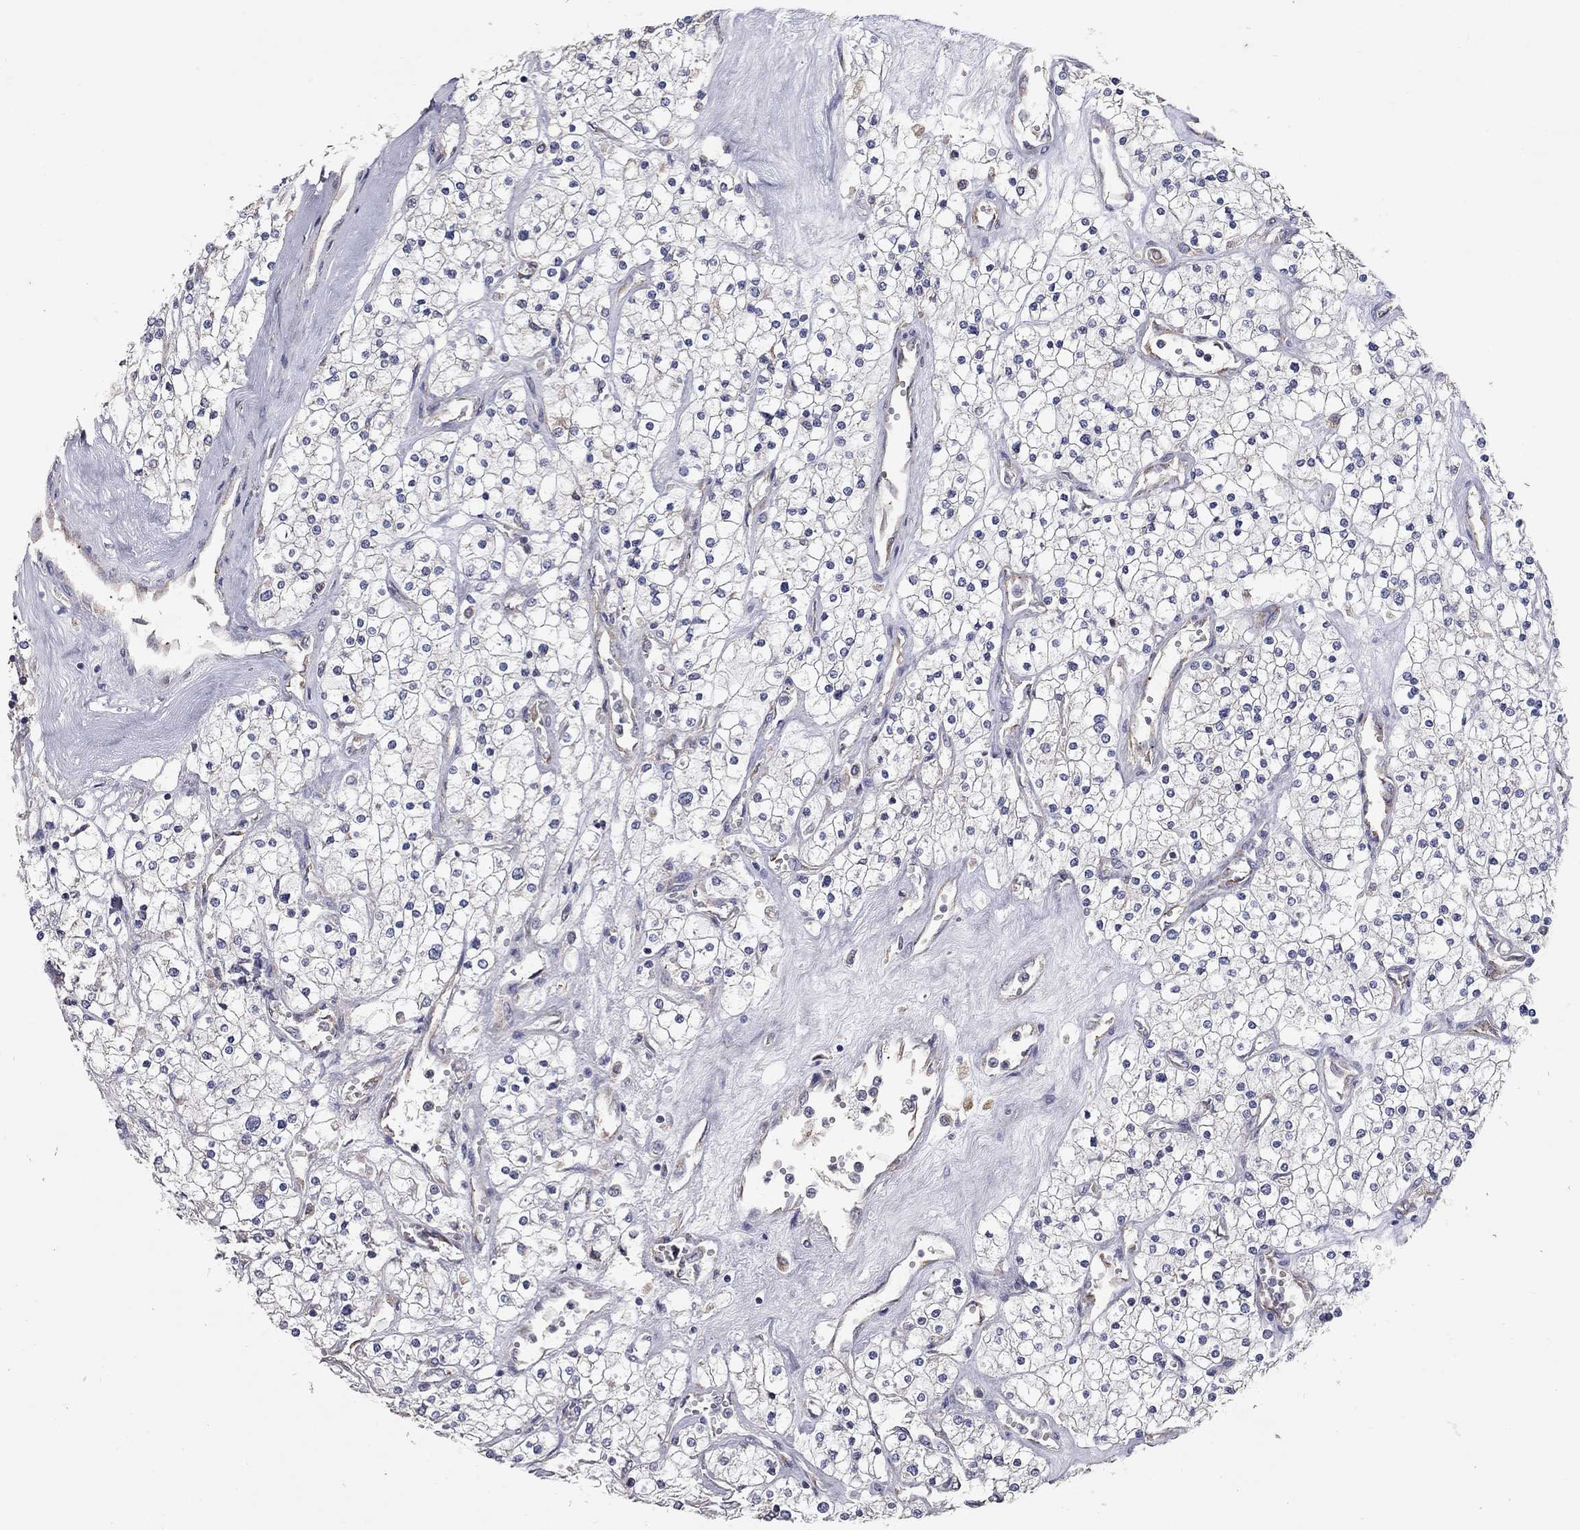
{"staining": {"intensity": "negative", "quantity": "none", "location": "none"}, "tissue": "renal cancer", "cell_type": "Tumor cells", "image_type": "cancer", "snomed": [{"axis": "morphology", "description": "Adenocarcinoma, NOS"}, {"axis": "topography", "description": "Kidney"}], "caption": "Protein analysis of renal cancer demonstrates no significant staining in tumor cells.", "gene": "XAGE2", "patient": {"sex": "male", "age": 80}}